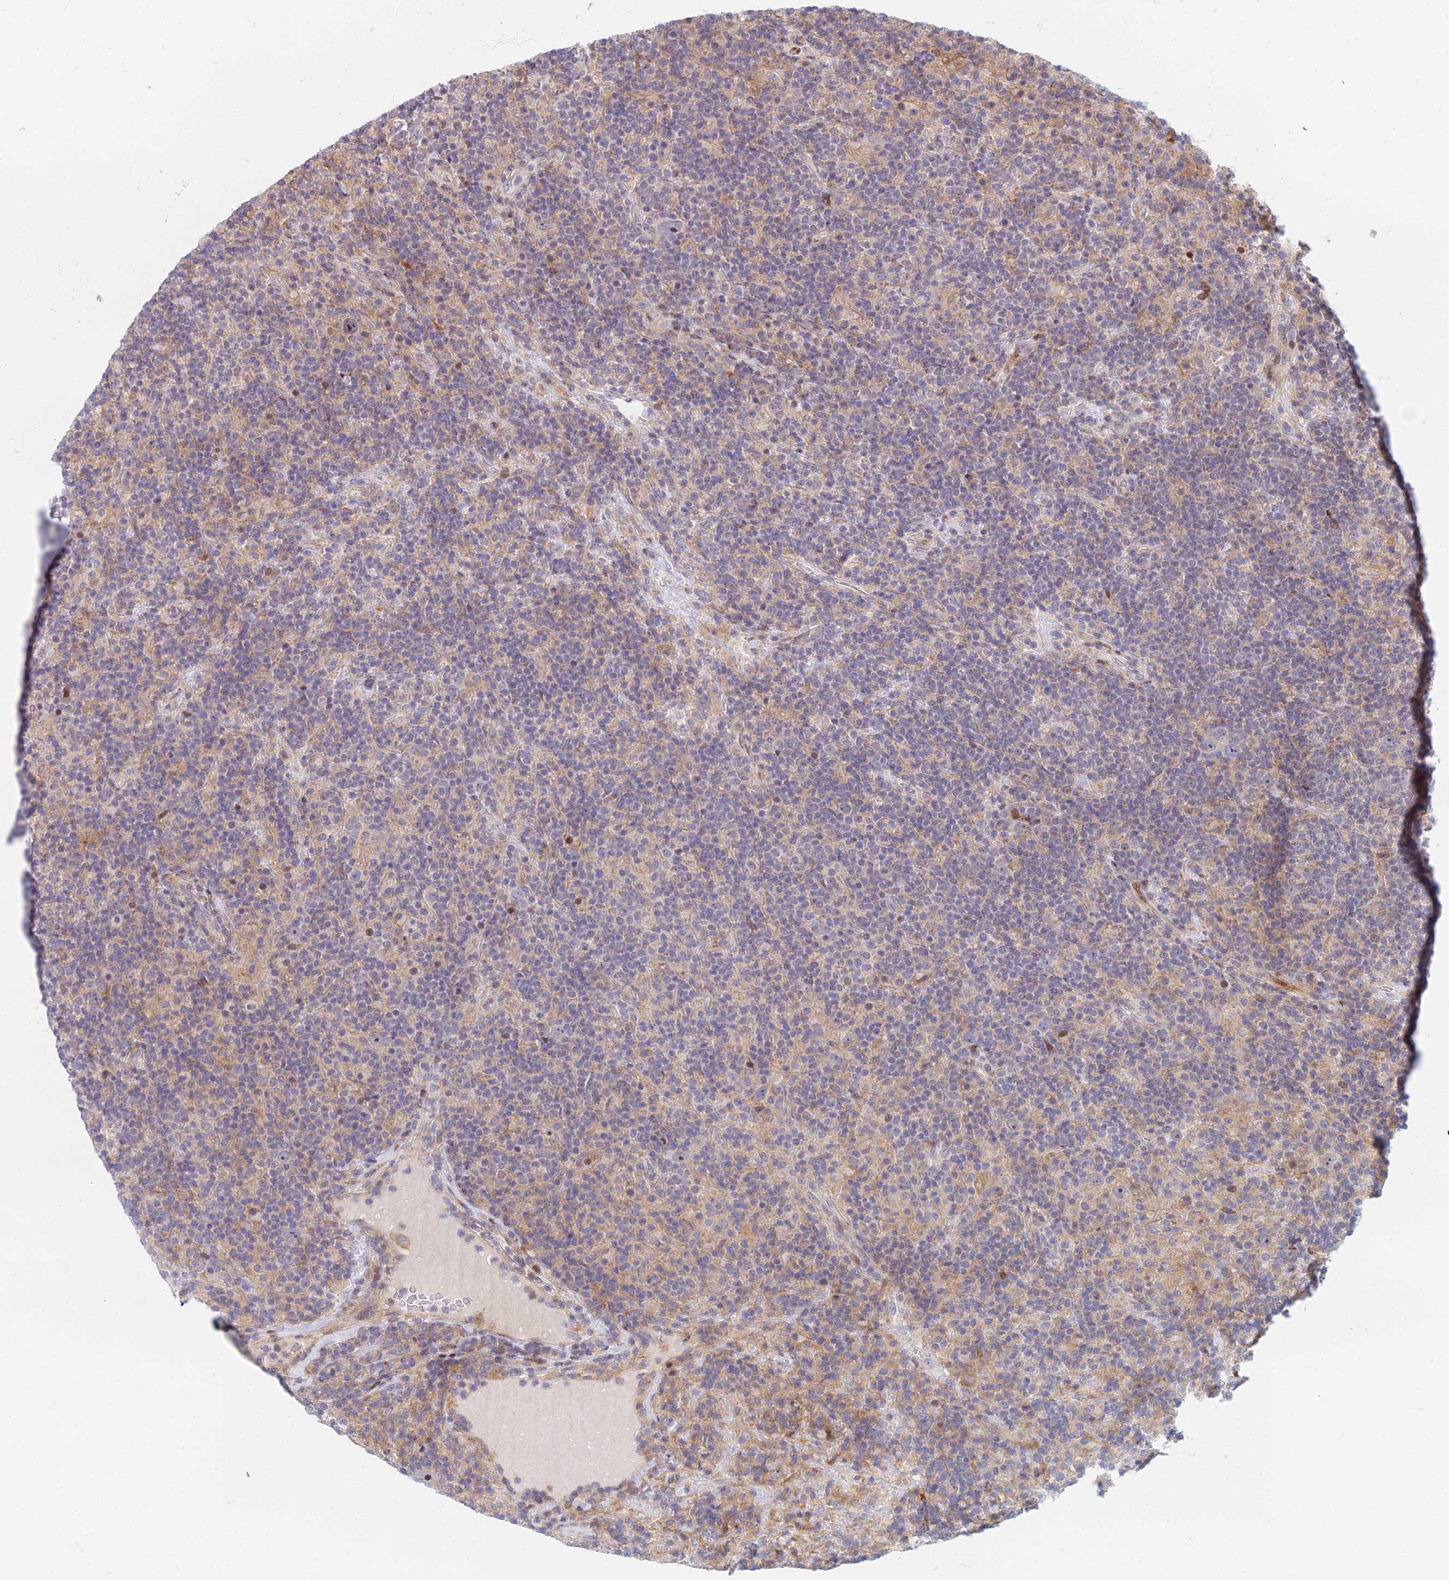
{"staining": {"intensity": "negative", "quantity": "none", "location": "none"}, "tissue": "lymphoma", "cell_type": "Tumor cells", "image_type": "cancer", "snomed": [{"axis": "morphology", "description": "Hodgkin's disease, NOS"}, {"axis": "topography", "description": "Lymph node"}], "caption": "Tumor cells are negative for brown protein staining in lymphoma.", "gene": "C15orf40", "patient": {"sex": "male", "age": 70}}